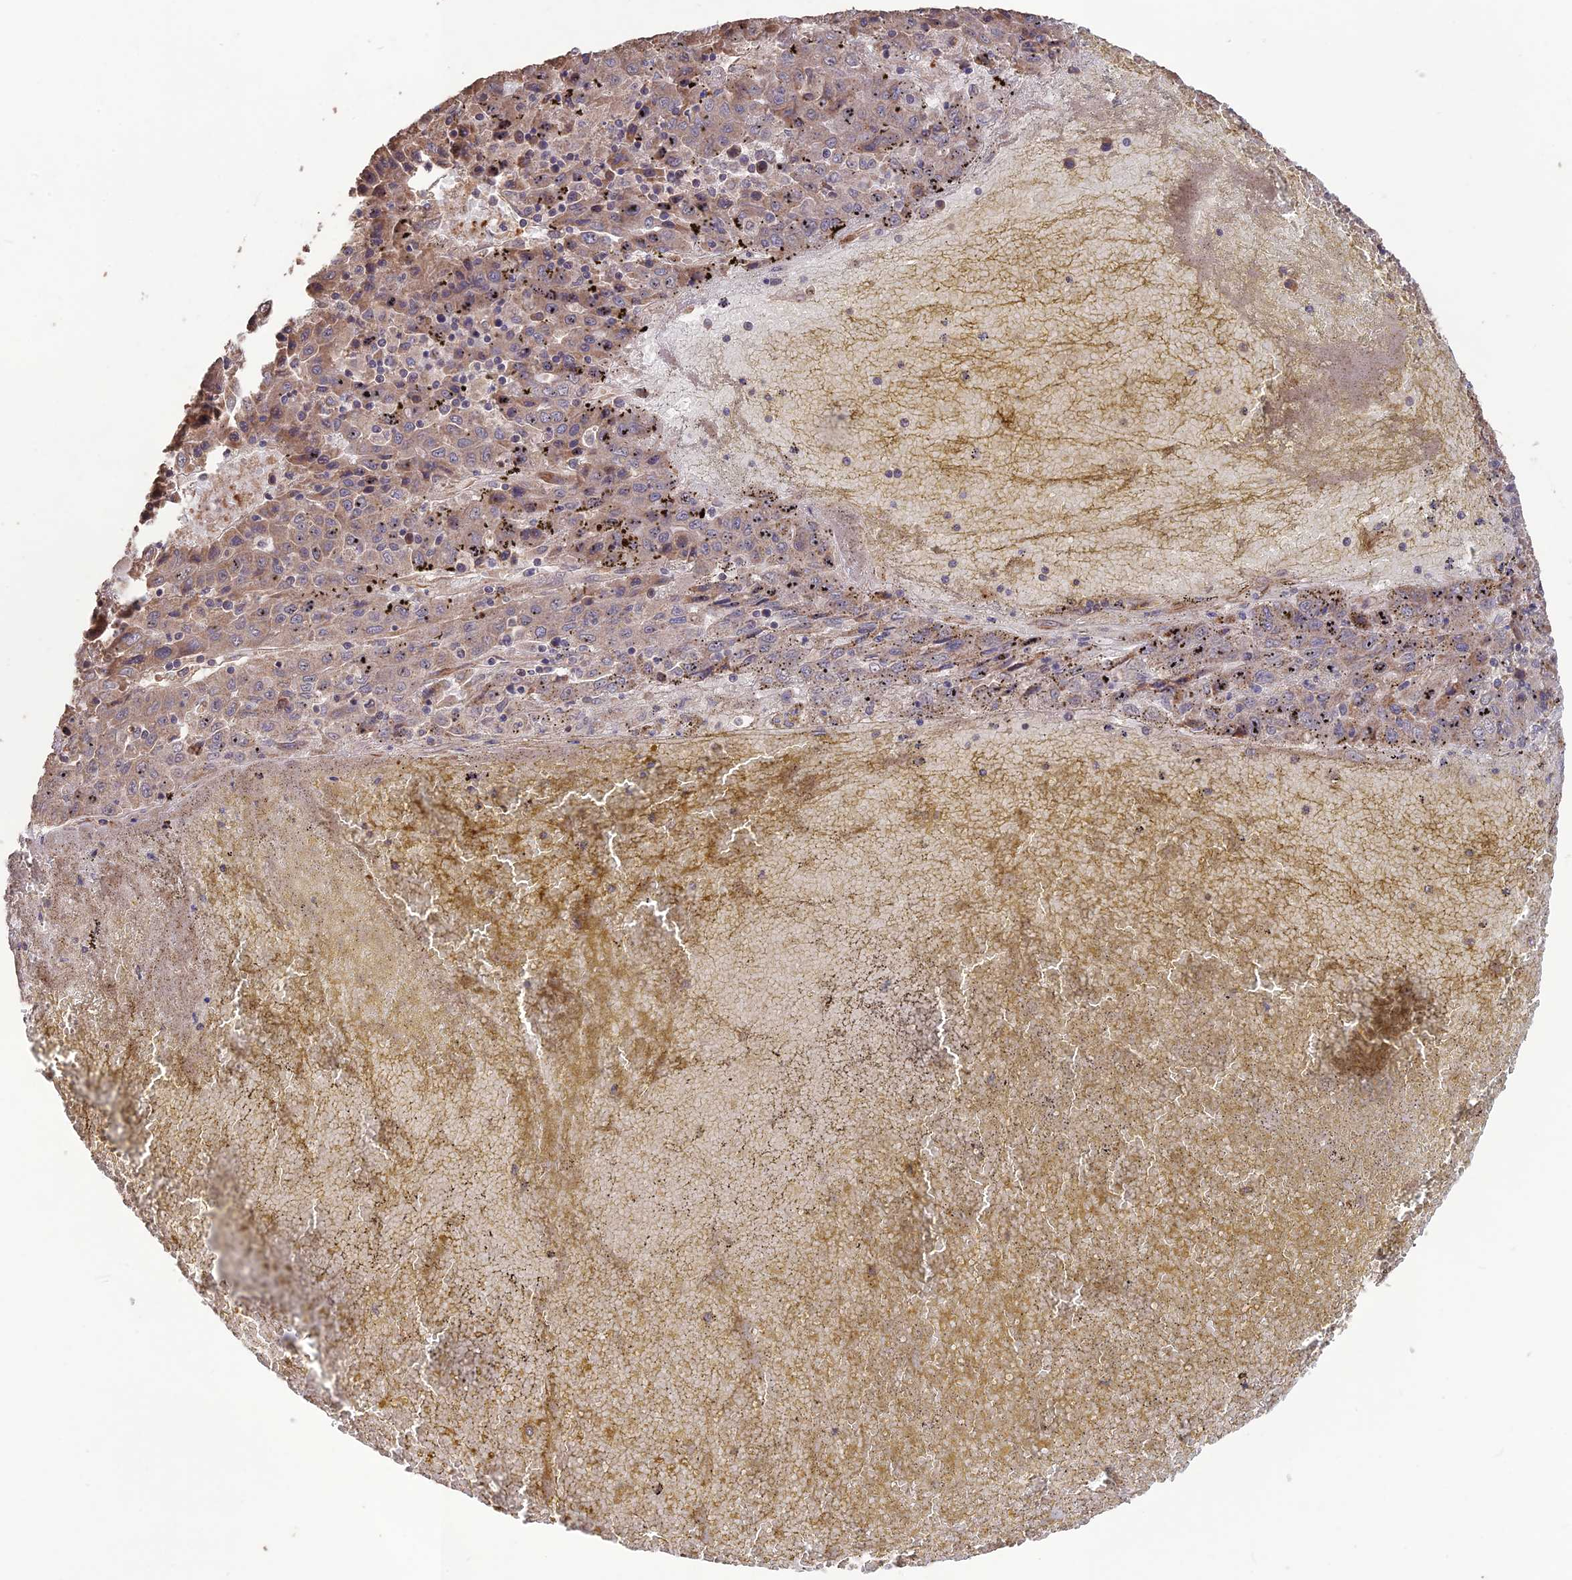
{"staining": {"intensity": "weak", "quantity": ">75%", "location": "cytoplasmic/membranous"}, "tissue": "liver cancer", "cell_type": "Tumor cells", "image_type": "cancer", "snomed": [{"axis": "morphology", "description": "Carcinoma, Hepatocellular, NOS"}, {"axis": "topography", "description": "Liver"}], "caption": "Weak cytoplasmic/membranous protein staining is present in approximately >75% of tumor cells in liver cancer.", "gene": "LAYN", "patient": {"sex": "female", "age": 53}}